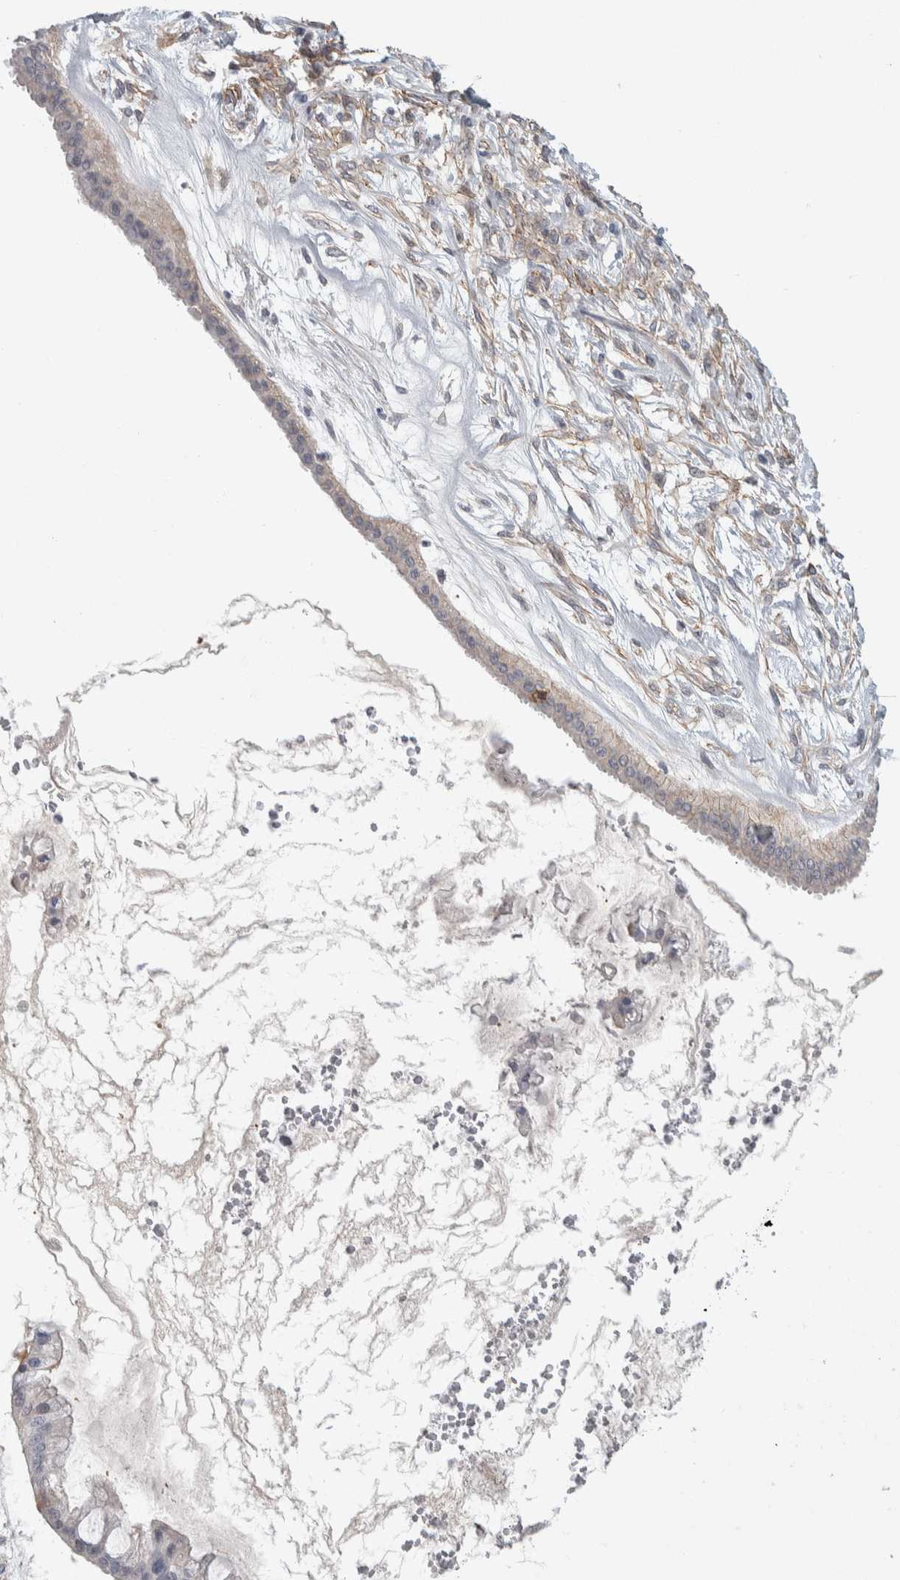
{"staining": {"intensity": "negative", "quantity": "none", "location": "none"}, "tissue": "ovarian cancer", "cell_type": "Tumor cells", "image_type": "cancer", "snomed": [{"axis": "morphology", "description": "Cystadenocarcinoma, mucinous, NOS"}, {"axis": "topography", "description": "Ovary"}], "caption": "Human ovarian mucinous cystadenocarcinoma stained for a protein using immunohistochemistry reveals no staining in tumor cells.", "gene": "ZNF862", "patient": {"sex": "female", "age": 73}}